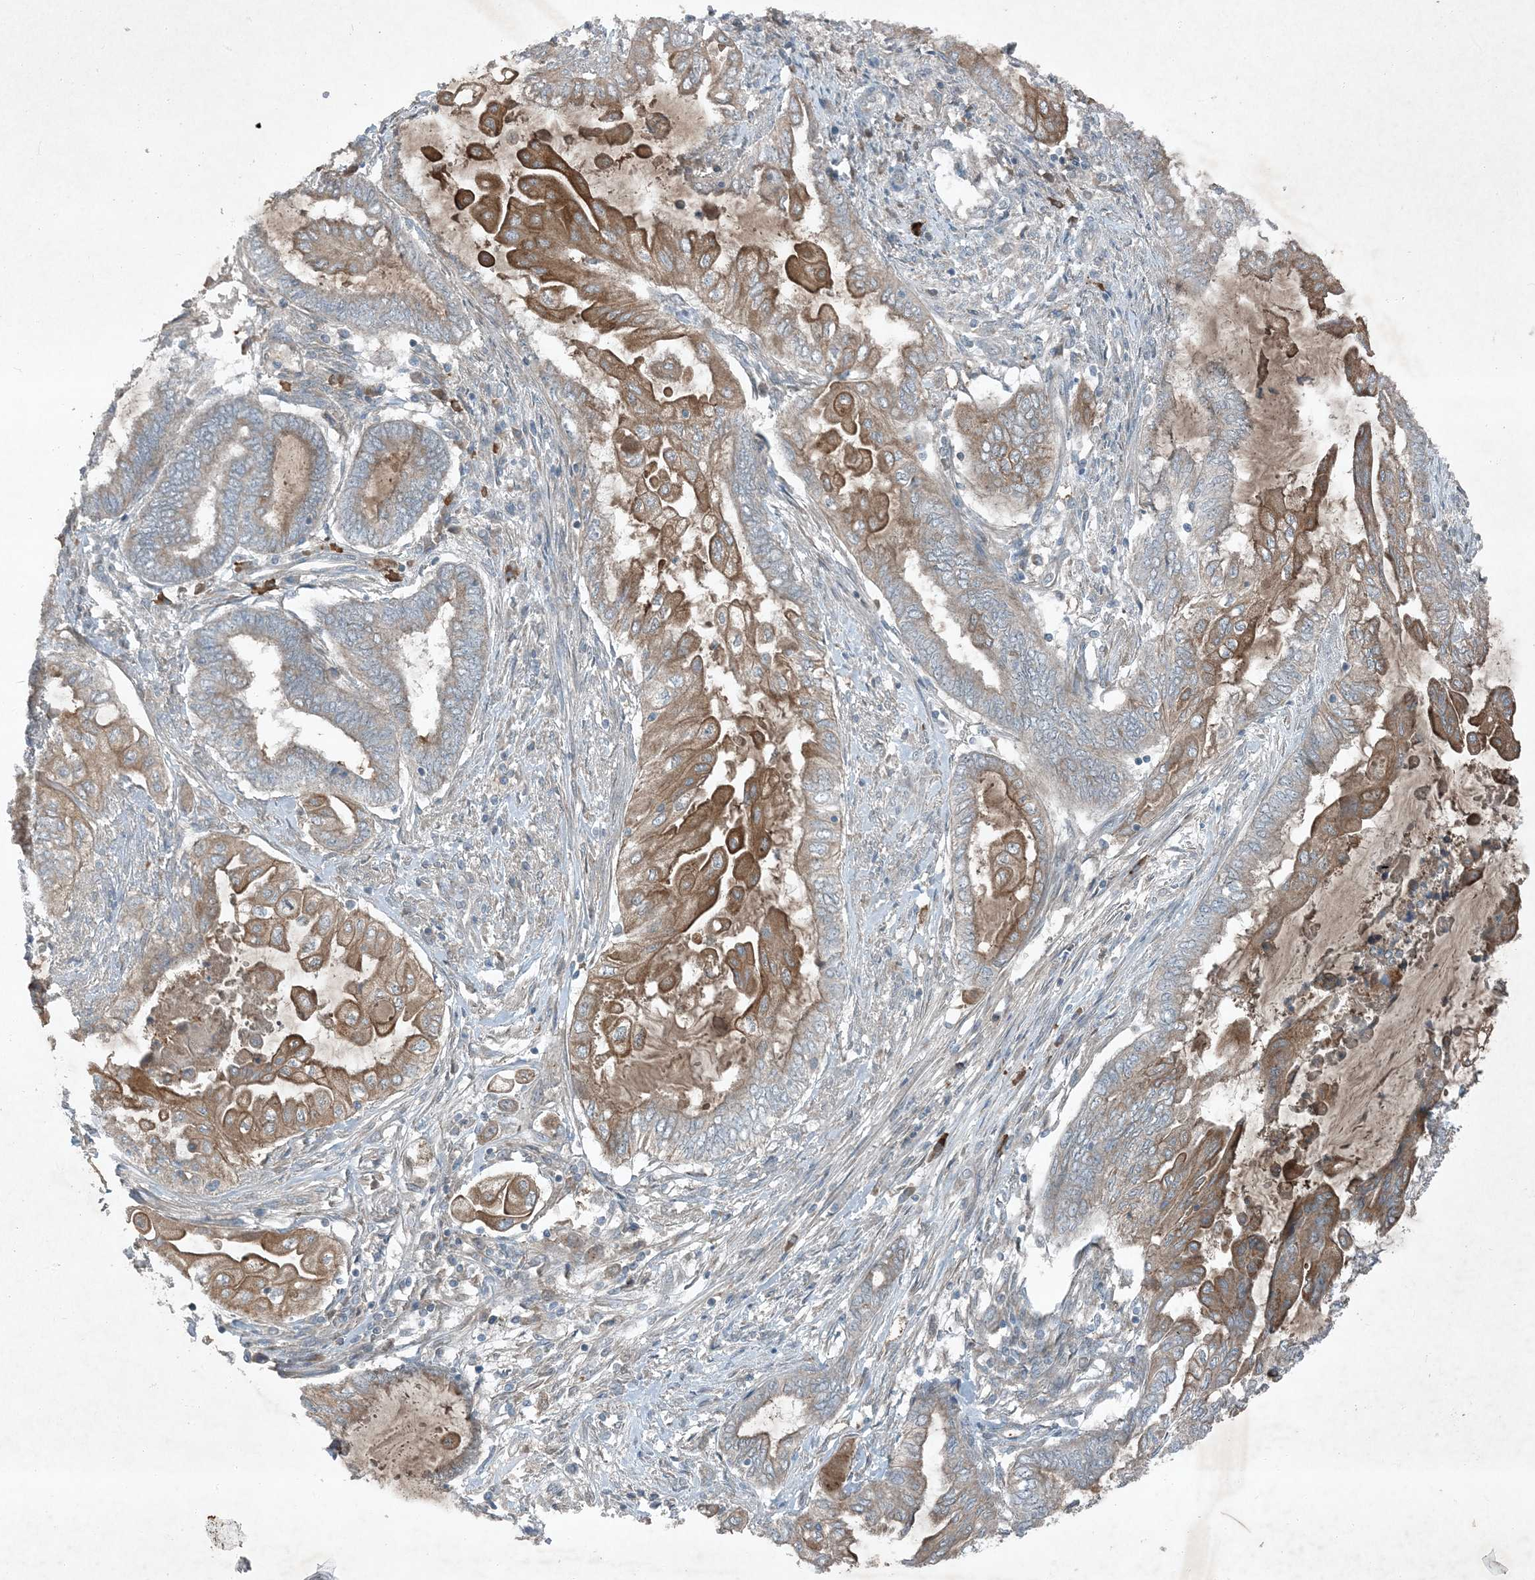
{"staining": {"intensity": "moderate", "quantity": "25%-75%", "location": "cytoplasmic/membranous"}, "tissue": "endometrial cancer", "cell_type": "Tumor cells", "image_type": "cancer", "snomed": [{"axis": "morphology", "description": "Adenocarcinoma, NOS"}, {"axis": "topography", "description": "Uterus"}, {"axis": "topography", "description": "Endometrium"}], "caption": "Endometrial cancer was stained to show a protein in brown. There is medium levels of moderate cytoplasmic/membranous positivity in approximately 25%-75% of tumor cells. (DAB IHC with brightfield microscopy, high magnification).", "gene": "MDN1", "patient": {"sex": "female", "age": 70}}